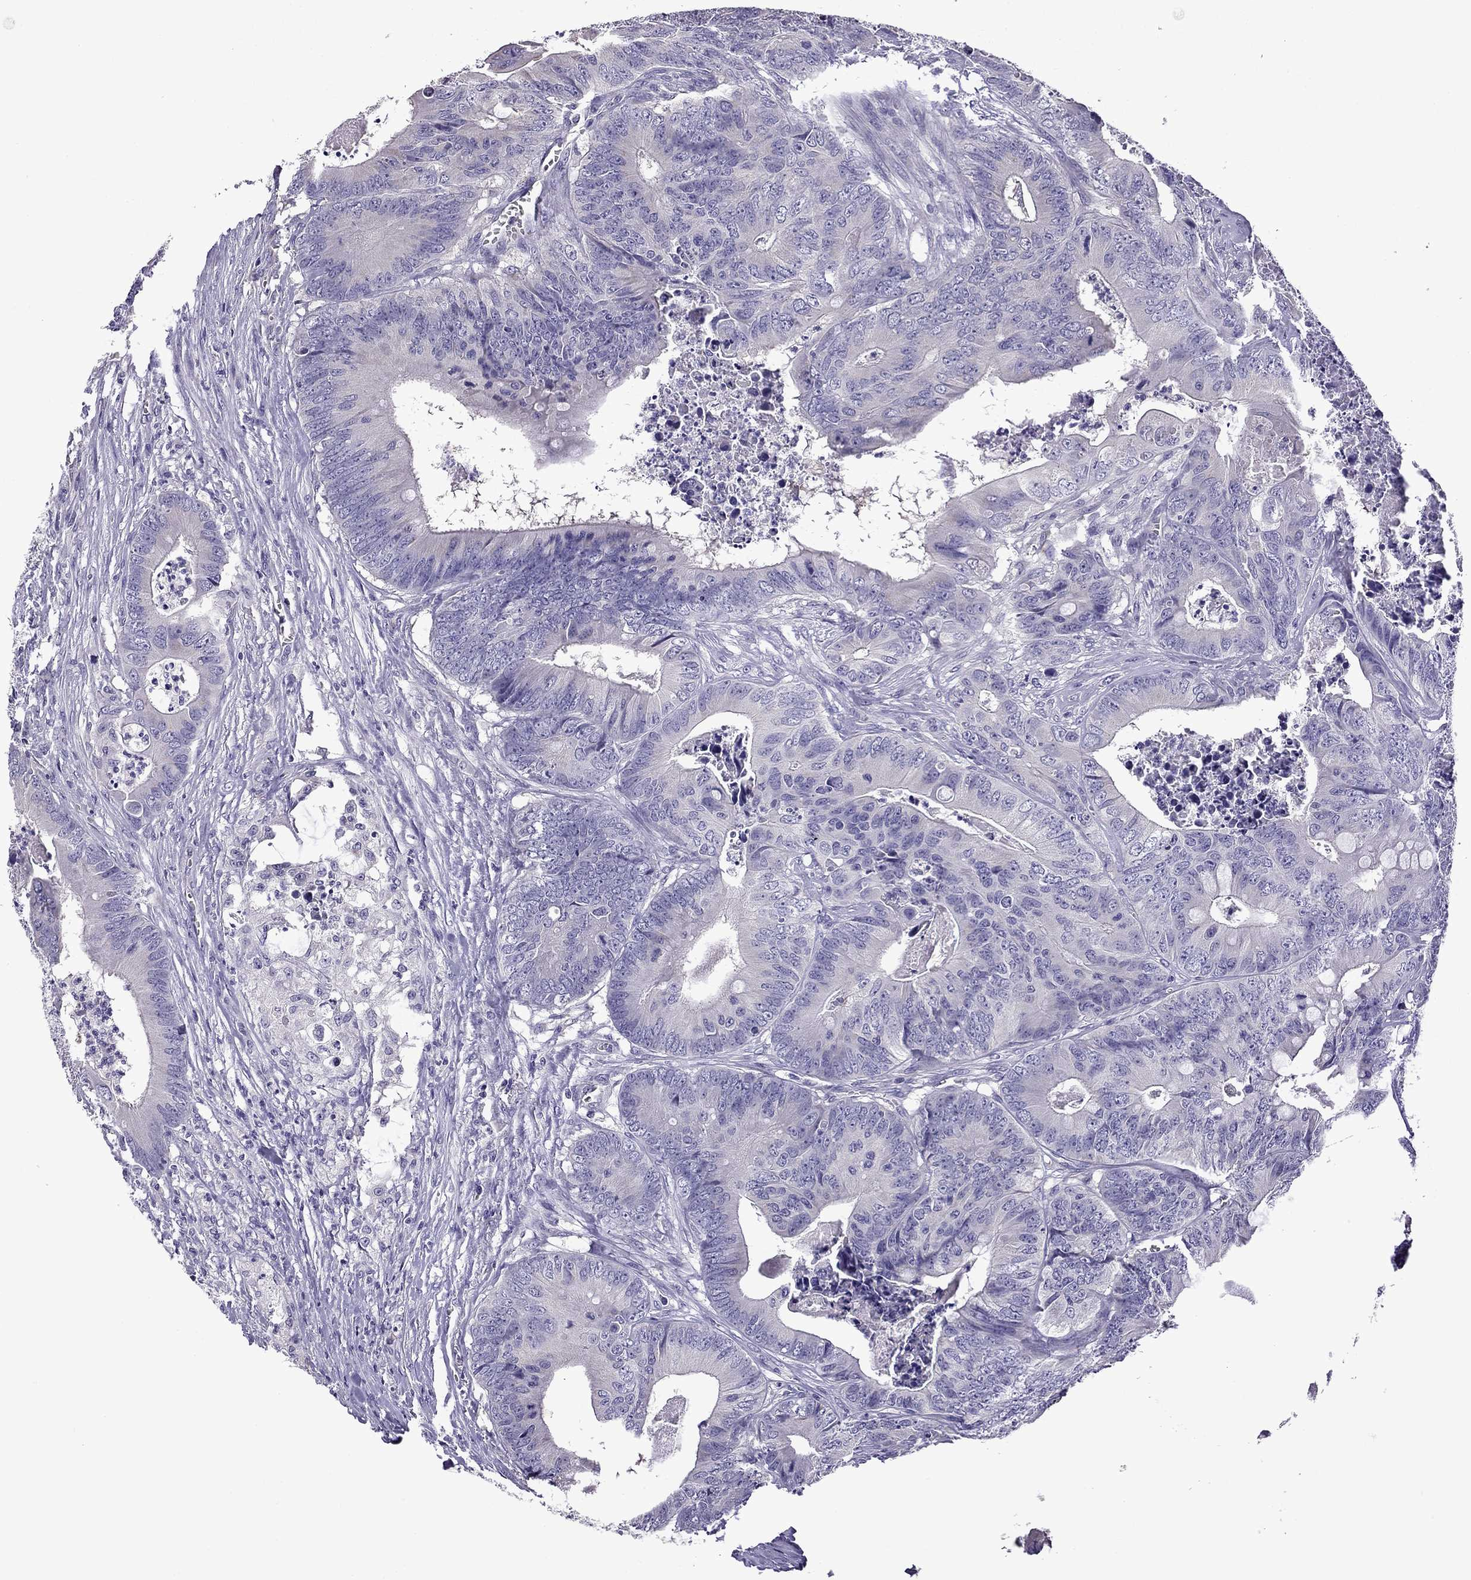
{"staining": {"intensity": "negative", "quantity": "none", "location": "none"}, "tissue": "colorectal cancer", "cell_type": "Tumor cells", "image_type": "cancer", "snomed": [{"axis": "morphology", "description": "Adenocarcinoma, NOS"}, {"axis": "topography", "description": "Colon"}], "caption": "This is an IHC histopathology image of colorectal cancer (adenocarcinoma). There is no expression in tumor cells.", "gene": "TTN", "patient": {"sex": "male", "age": 84}}